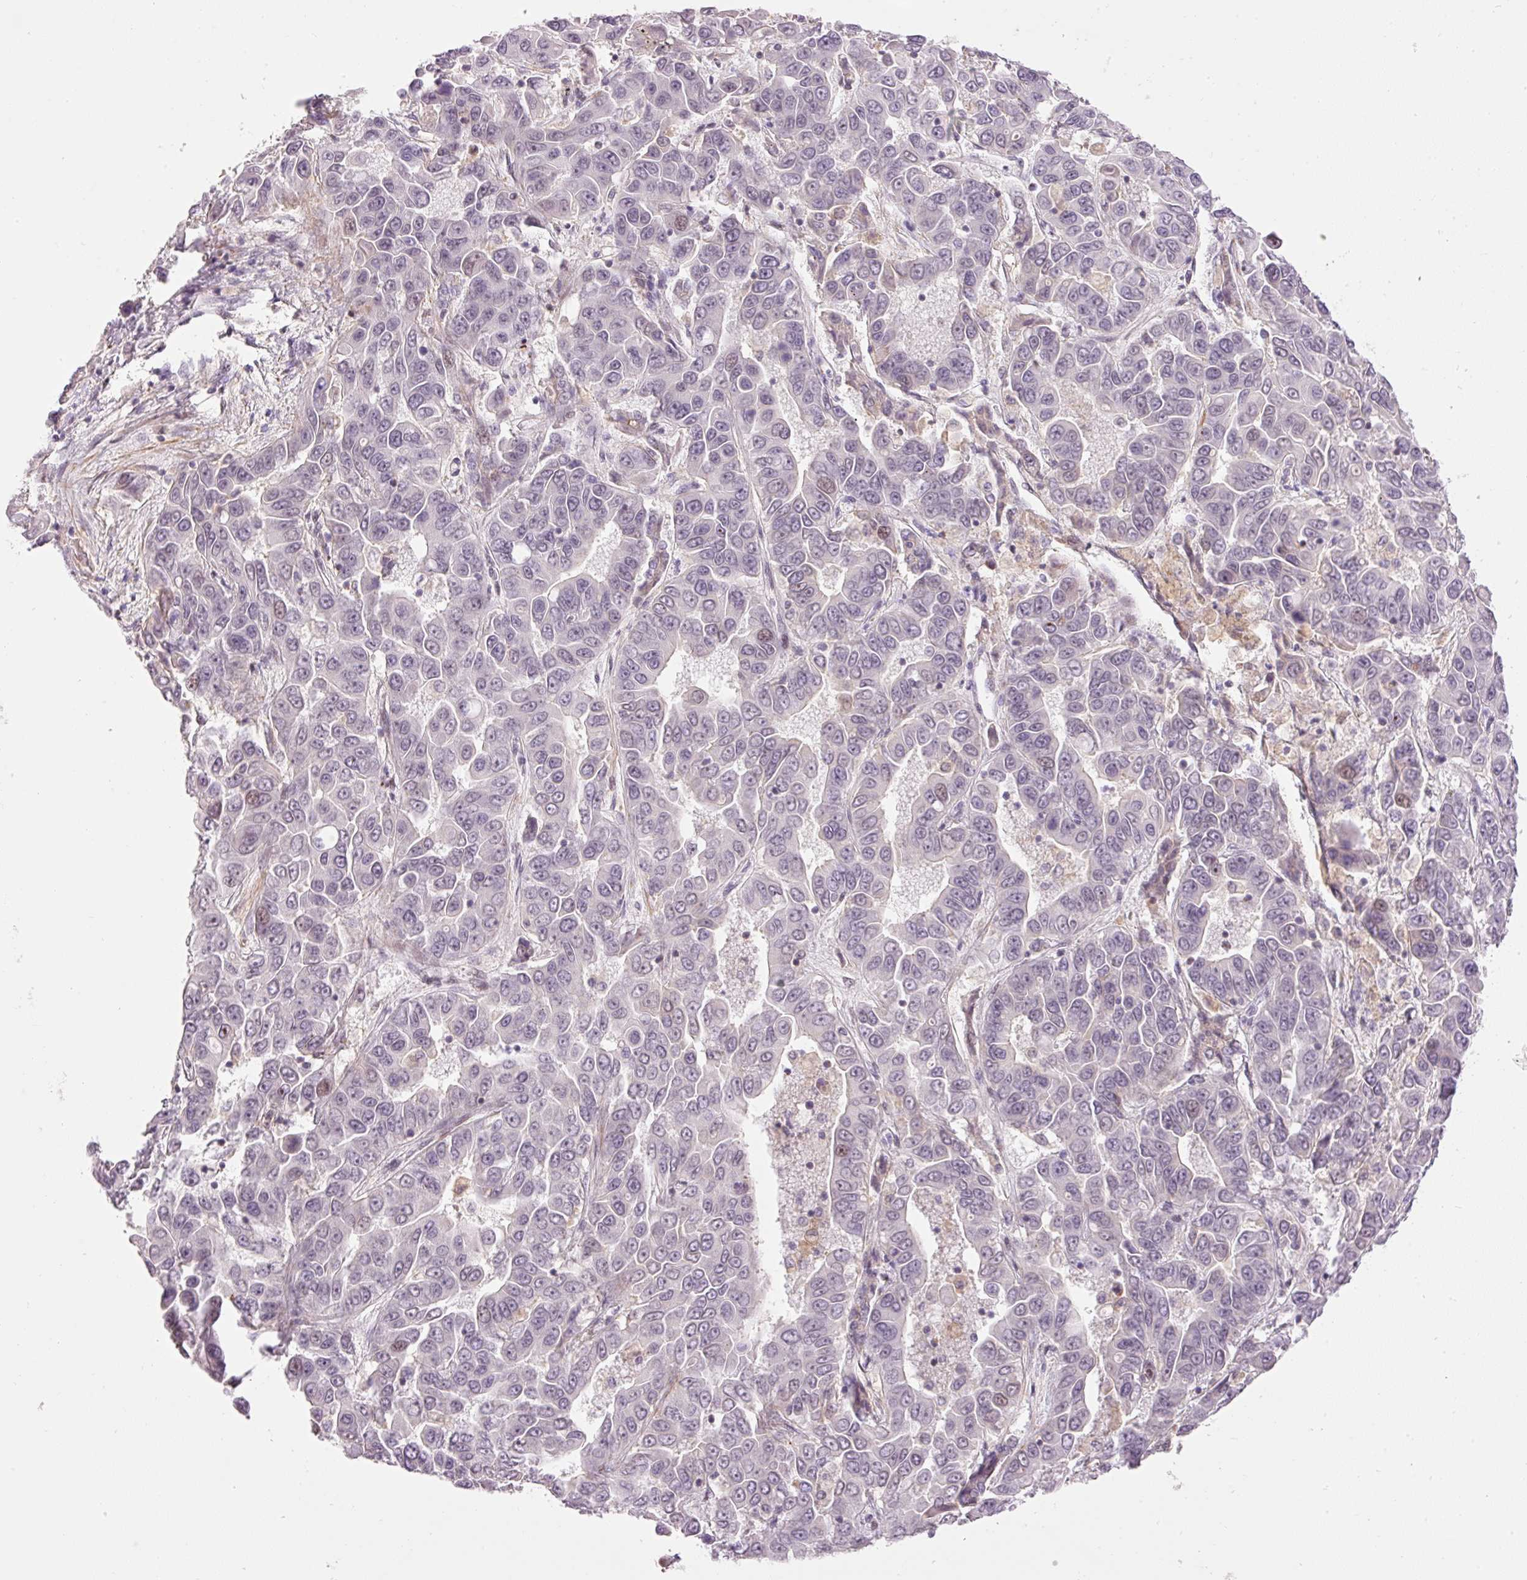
{"staining": {"intensity": "negative", "quantity": "none", "location": "none"}, "tissue": "liver cancer", "cell_type": "Tumor cells", "image_type": "cancer", "snomed": [{"axis": "morphology", "description": "Cholangiocarcinoma"}, {"axis": "topography", "description": "Liver"}], "caption": "A high-resolution histopathology image shows immunohistochemistry staining of cholangiocarcinoma (liver), which exhibits no significant positivity in tumor cells. (Brightfield microscopy of DAB immunohistochemistry at high magnification).", "gene": "HNF1A", "patient": {"sex": "female", "age": 52}}